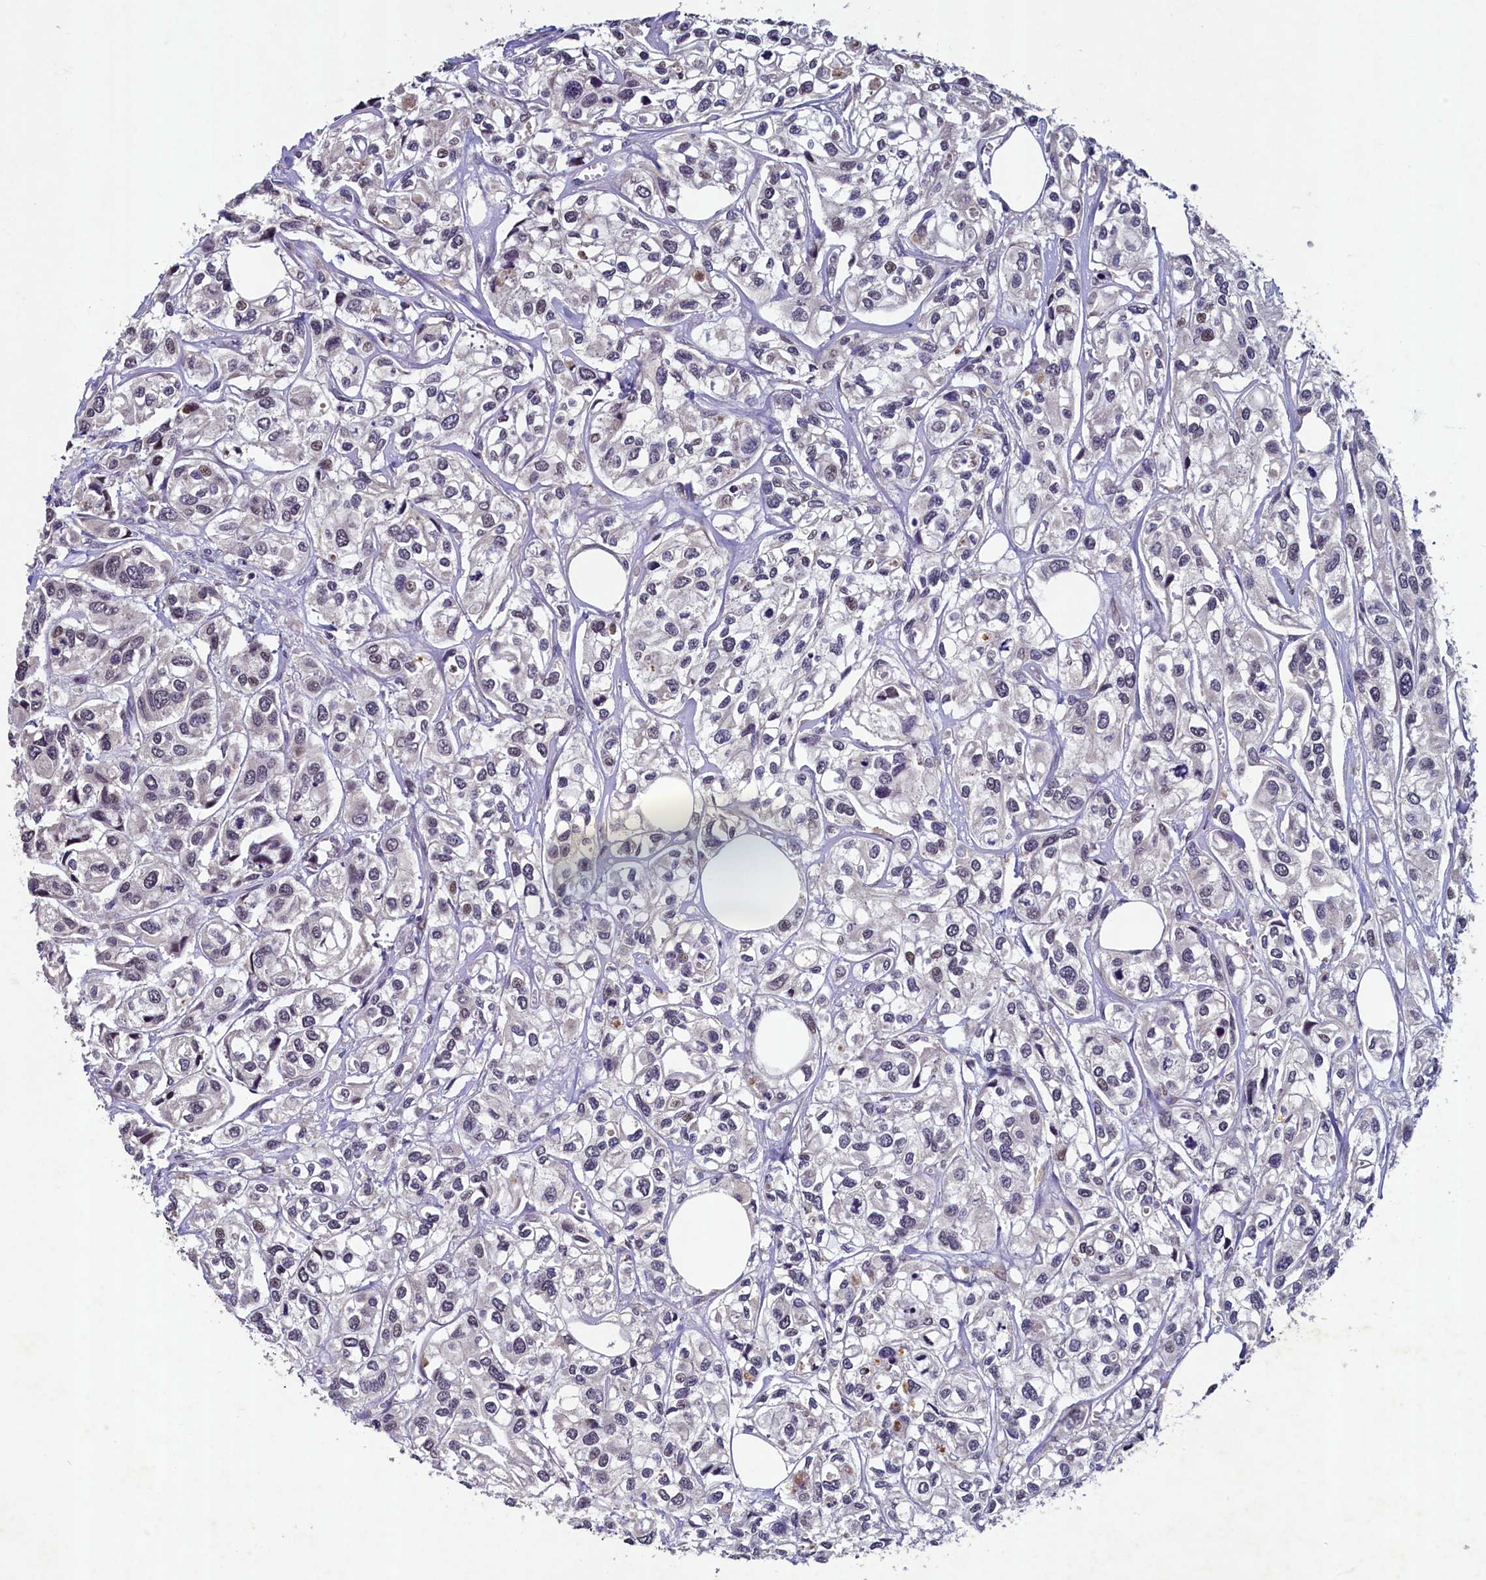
{"staining": {"intensity": "weak", "quantity": "<25%", "location": "nuclear"}, "tissue": "urothelial cancer", "cell_type": "Tumor cells", "image_type": "cancer", "snomed": [{"axis": "morphology", "description": "Urothelial carcinoma, High grade"}, {"axis": "topography", "description": "Urinary bladder"}], "caption": "High-grade urothelial carcinoma was stained to show a protein in brown. There is no significant staining in tumor cells. Nuclei are stained in blue.", "gene": "LATS2", "patient": {"sex": "male", "age": 67}}